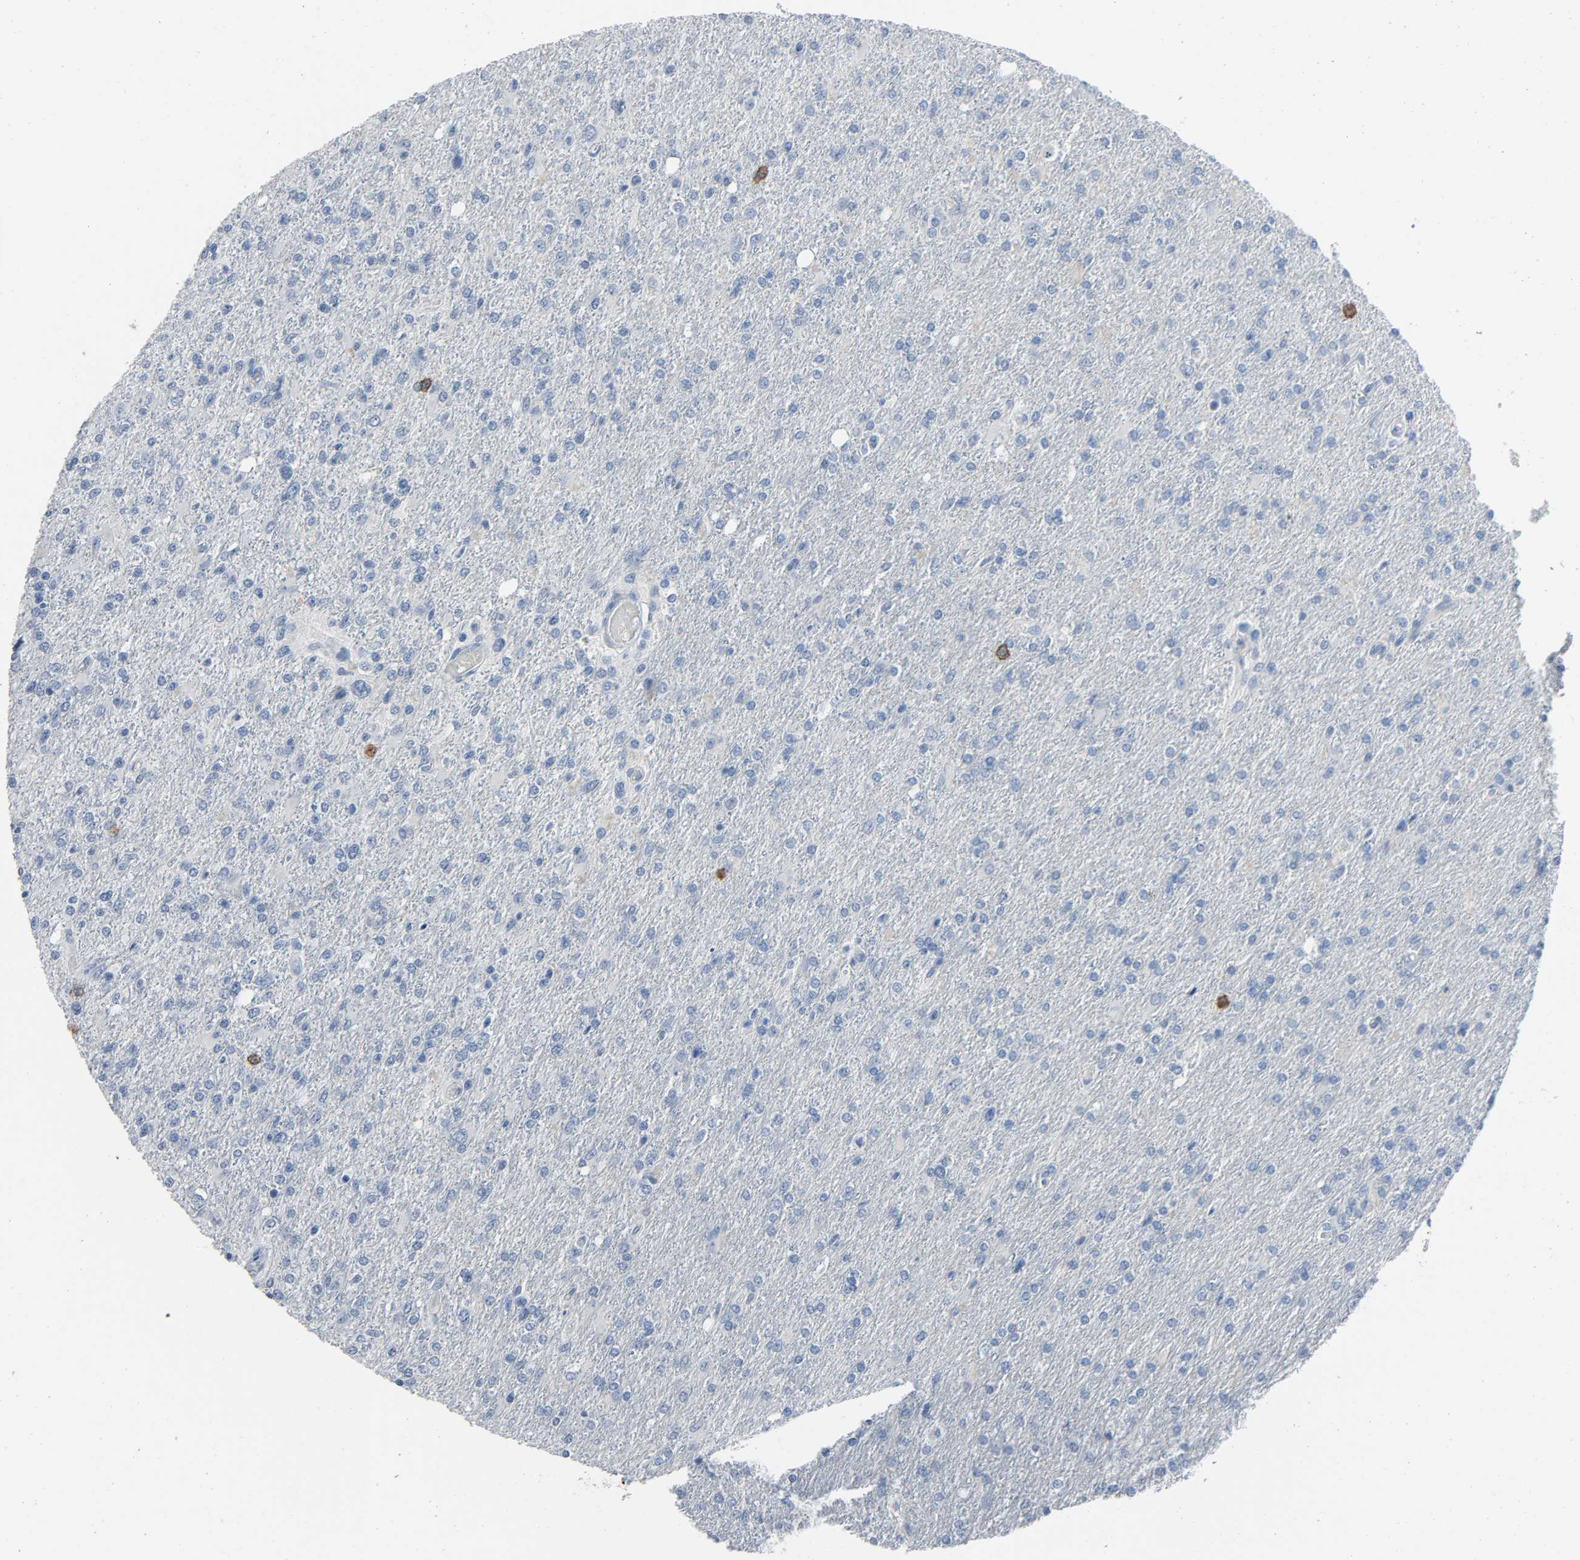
{"staining": {"intensity": "negative", "quantity": "none", "location": "none"}, "tissue": "glioma", "cell_type": "Tumor cells", "image_type": "cancer", "snomed": [{"axis": "morphology", "description": "Glioma, malignant, High grade"}, {"axis": "topography", "description": "Cerebral cortex"}], "caption": "Tumor cells are negative for brown protein staining in high-grade glioma (malignant).", "gene": "LCK", "patient": {"sex": "male", "age": 76}}